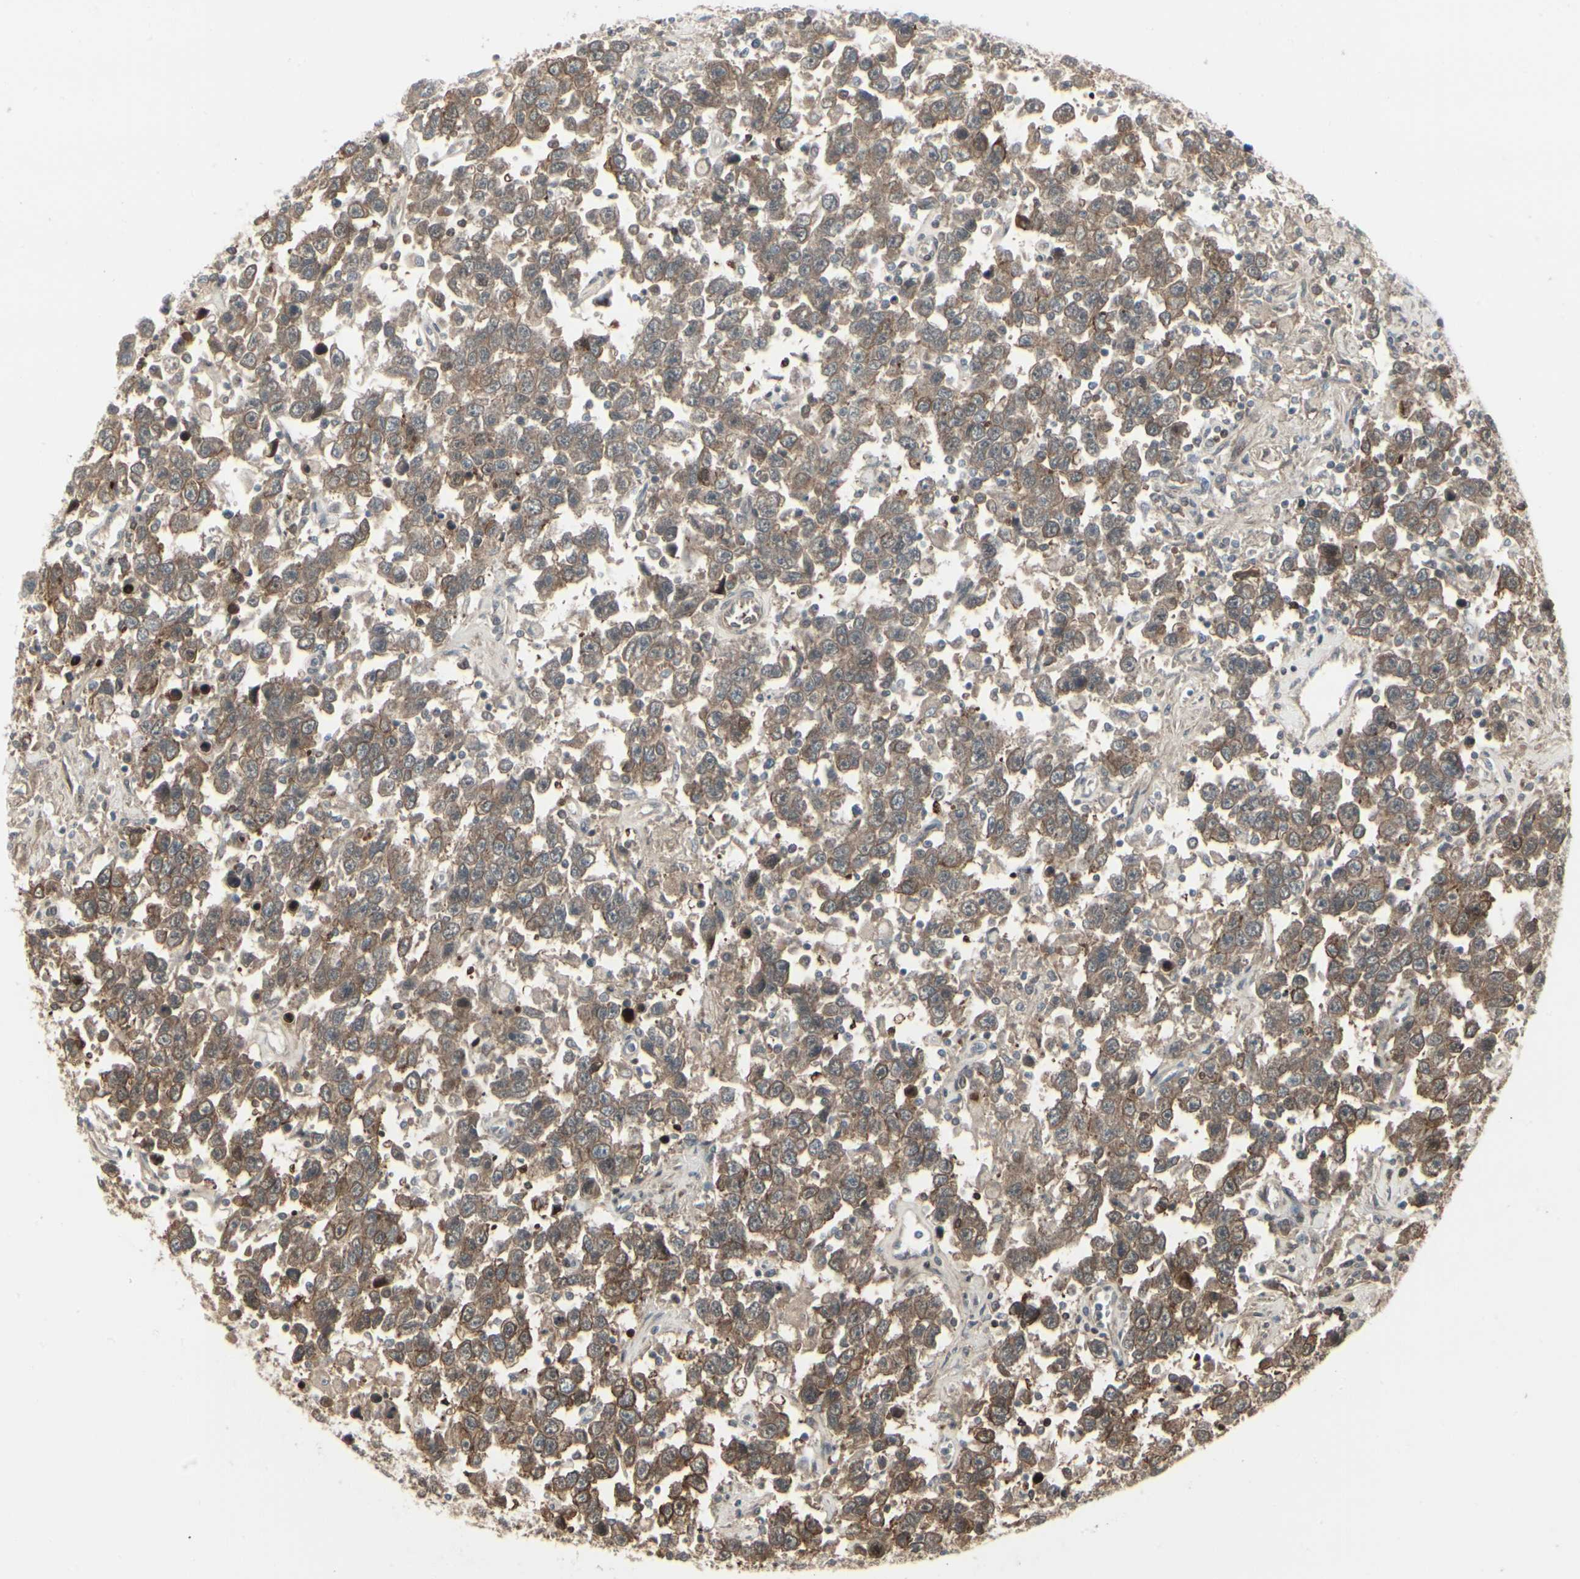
{"staining": {"intensity": "moderate", "quantity": ">75%", "location": "cytoplasmic/membranous"}, "tissue": "testis cancer", "cell_type": "Tumor cells", "image_type": "cancer", "snomed": [{"axis": "morphology", "description": "Seminoma, NOS"}, {"axis": "topography", "description": "Testis"}], "caption": "High-power microscopy captured an immunohistochemistry photomicrograph of testis cancer (seminoma), revealing moderate cytoplasmic/membranous expression in about >75% of tumor cells.", "gene": "IGFBP6", "patient": {"sex": "male", "age": 41}}